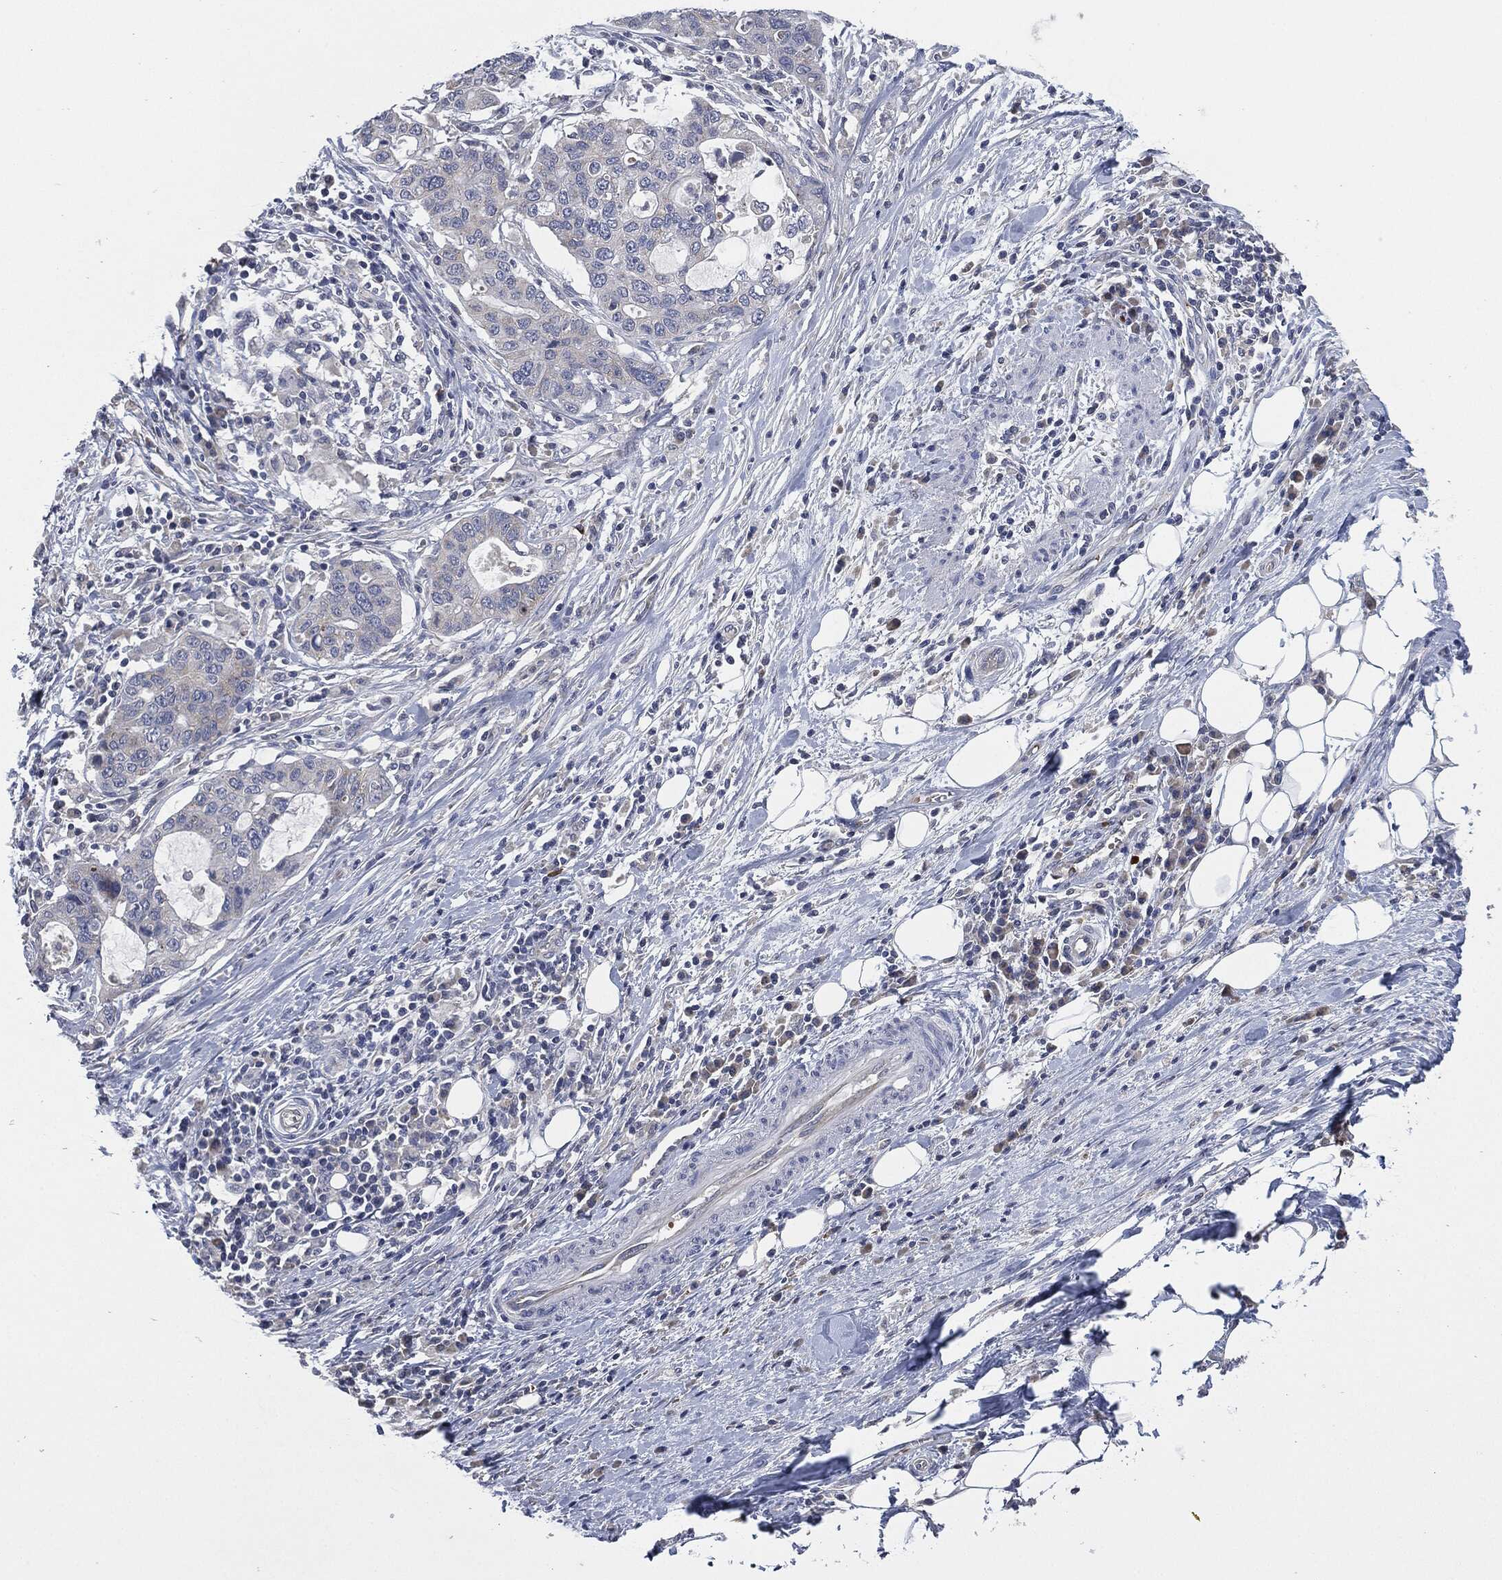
{"staining": {"intensity": "negative", "quantity": "none", "location": "none"}, "tissue": "stomach cancer", "cell_type": "Tumor cells", "image_type": "cancer", "snomed": [{"axis": "morphology", "description": "Adenocarcinoma, NOS"}, {"axis": "topography", "description": "Stomach"}], "caption": "Stomach cancer (adenocarcinoma) was stained to show a protein in brown. There is no significant positivity in tumor cells.", "gene": "SIGLEC9", "patient": {"sex": "male", "age": 54}}